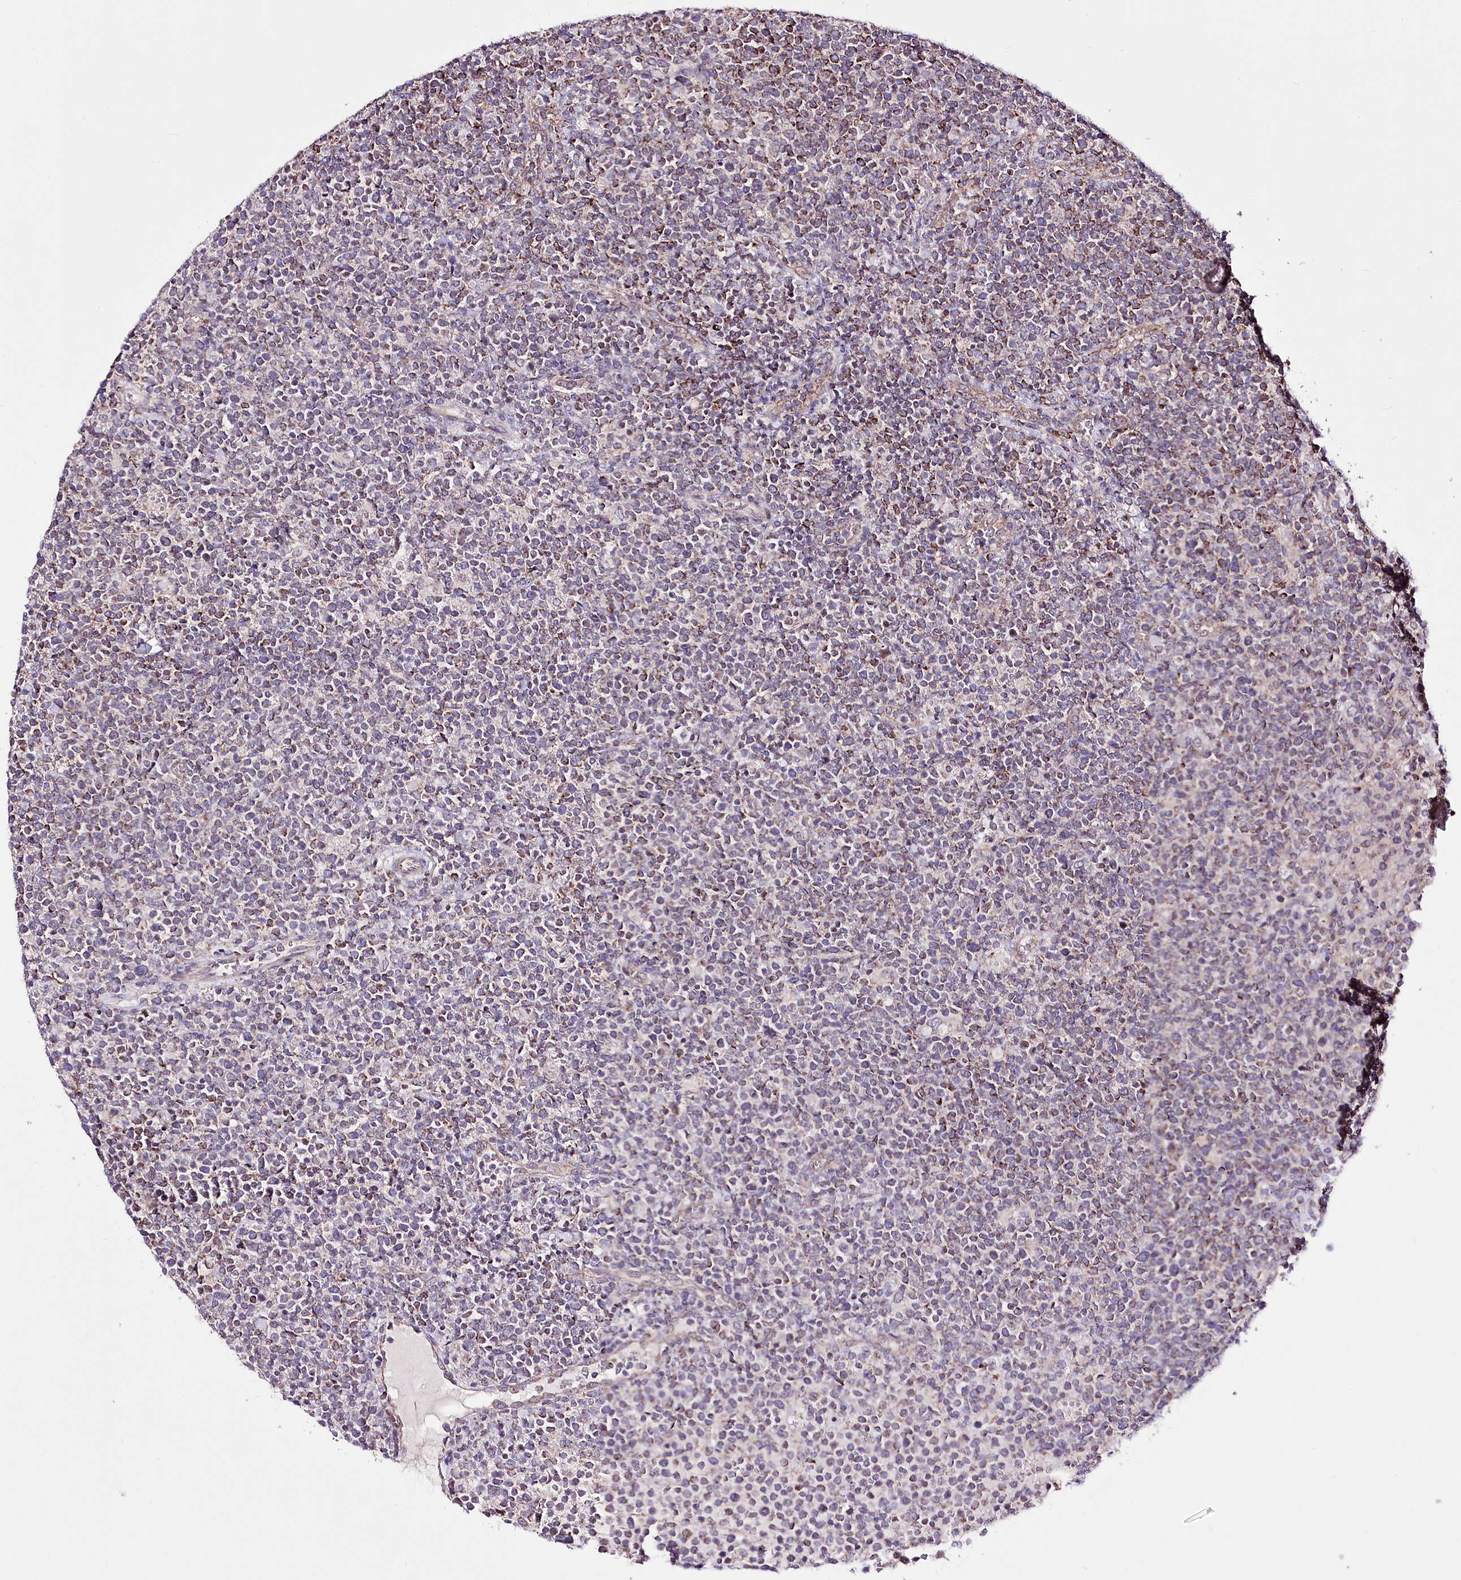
{"staining": {"intensity": "moderate", "quantity": "25%-75%", "location": "cytoplasmic/membranous"}, "tissue": "lymphoma", "cell_type": "Tumor cells", "image_type": "cancer", "snomed": [{"axis": "morphology", "description": "Malignant lymphoma, non-Hodgkin's type, High grade"}, {"axis": "topography", "description": "Lymph node"}], "caption": "The histopathology image shows a brown stain indicating the presence of a protein in the cytoplasmic/membranous of tumor cells in lymphoma. (DAB = brown stain, brightfield microscopy at high magnification).", "gene": "ATE1", "patient": {"sex": "male", "age": 61}}